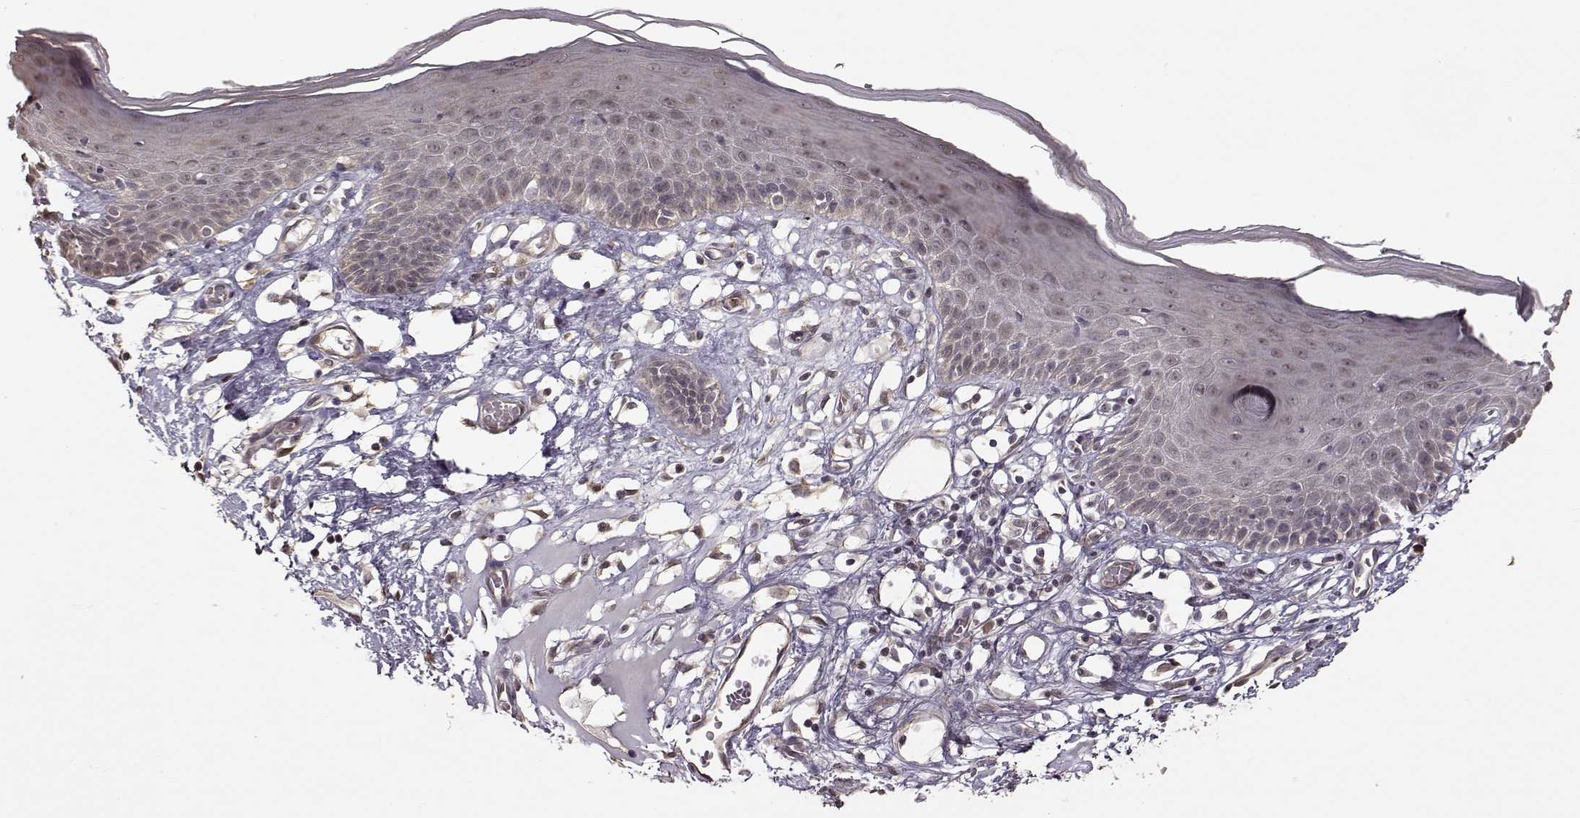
{"staining": {"intensity": "weak", "quantity": "<25%", "location": "cytoplasmic/membranous"}, "tissue": "skin", "cell_type": "Epidermal cells", "image_type": "normal", "snomed": [{"axis": "morphology", "description": "Normal tissue, NOS"}, {"axis": "topography", "description": "Vulva"}], "caption": "The photomicrograph reveals no staining of epidermal cells in normal skin. The staining was performed using DAB to visualize the protein expression in brown, while the nuclei were stained in blue with hematoxylin (Magnification: 20x).", "gene": "CRB1", "patient": {"sex": "female", "age": 68}}